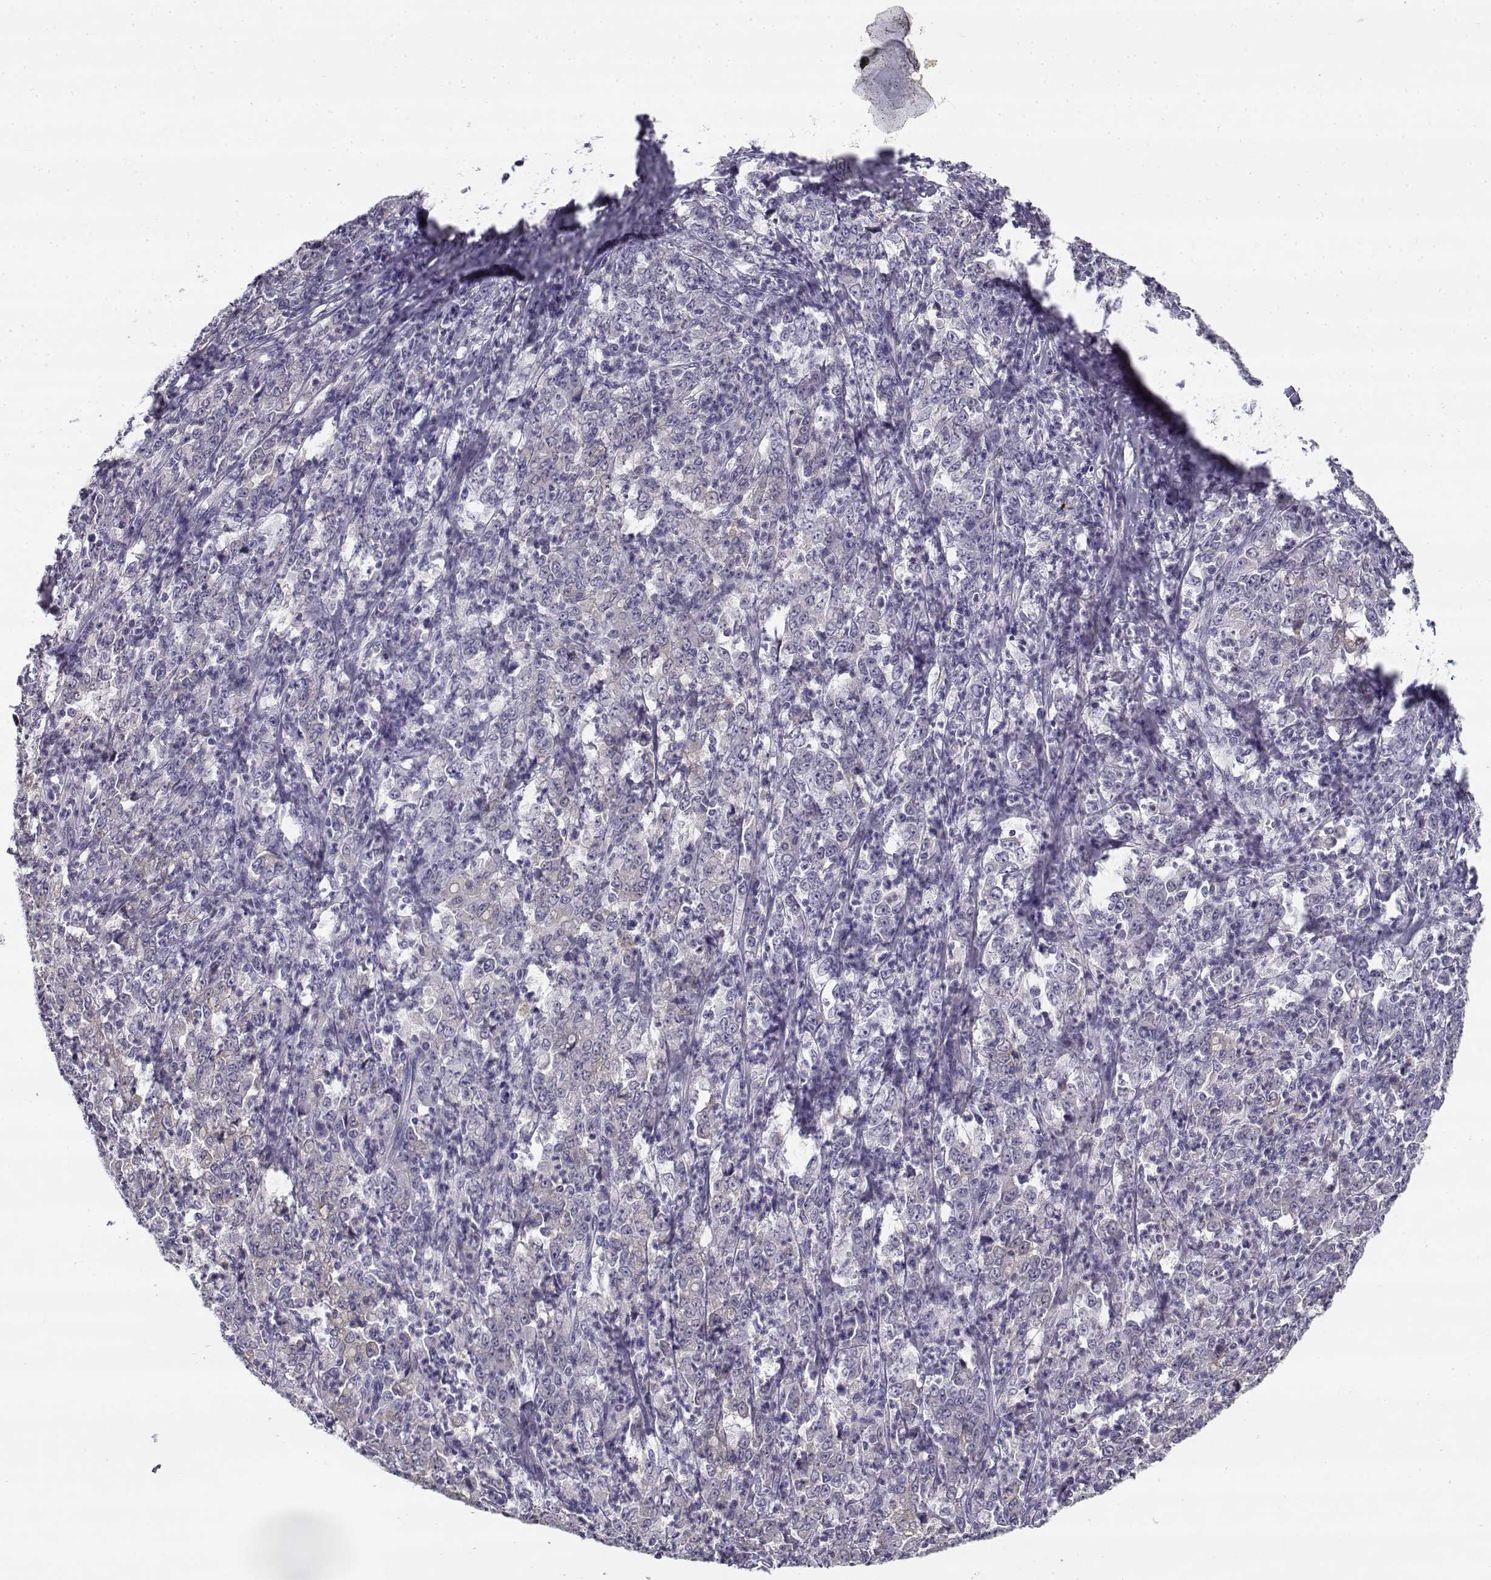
{"staining": {"intensity": "negative", "quantity": "none", "location": "none"}, "tissue": "stomach cancer", "cell_type": "Tumor cells", "image_type": "cancer", "snomed": [{"axis": "morphology", "description": "Adenocarcinoma, NOS"}, {"axis": "topography", "description": "Stomach, lower"}], "caption": "Stomach adenocarcinoma was stained to show a protein in brown. There is no significant positivity in tumor cells.", "gene": "CREB3L3", "patient": {"sex": "female", "age": 71}}